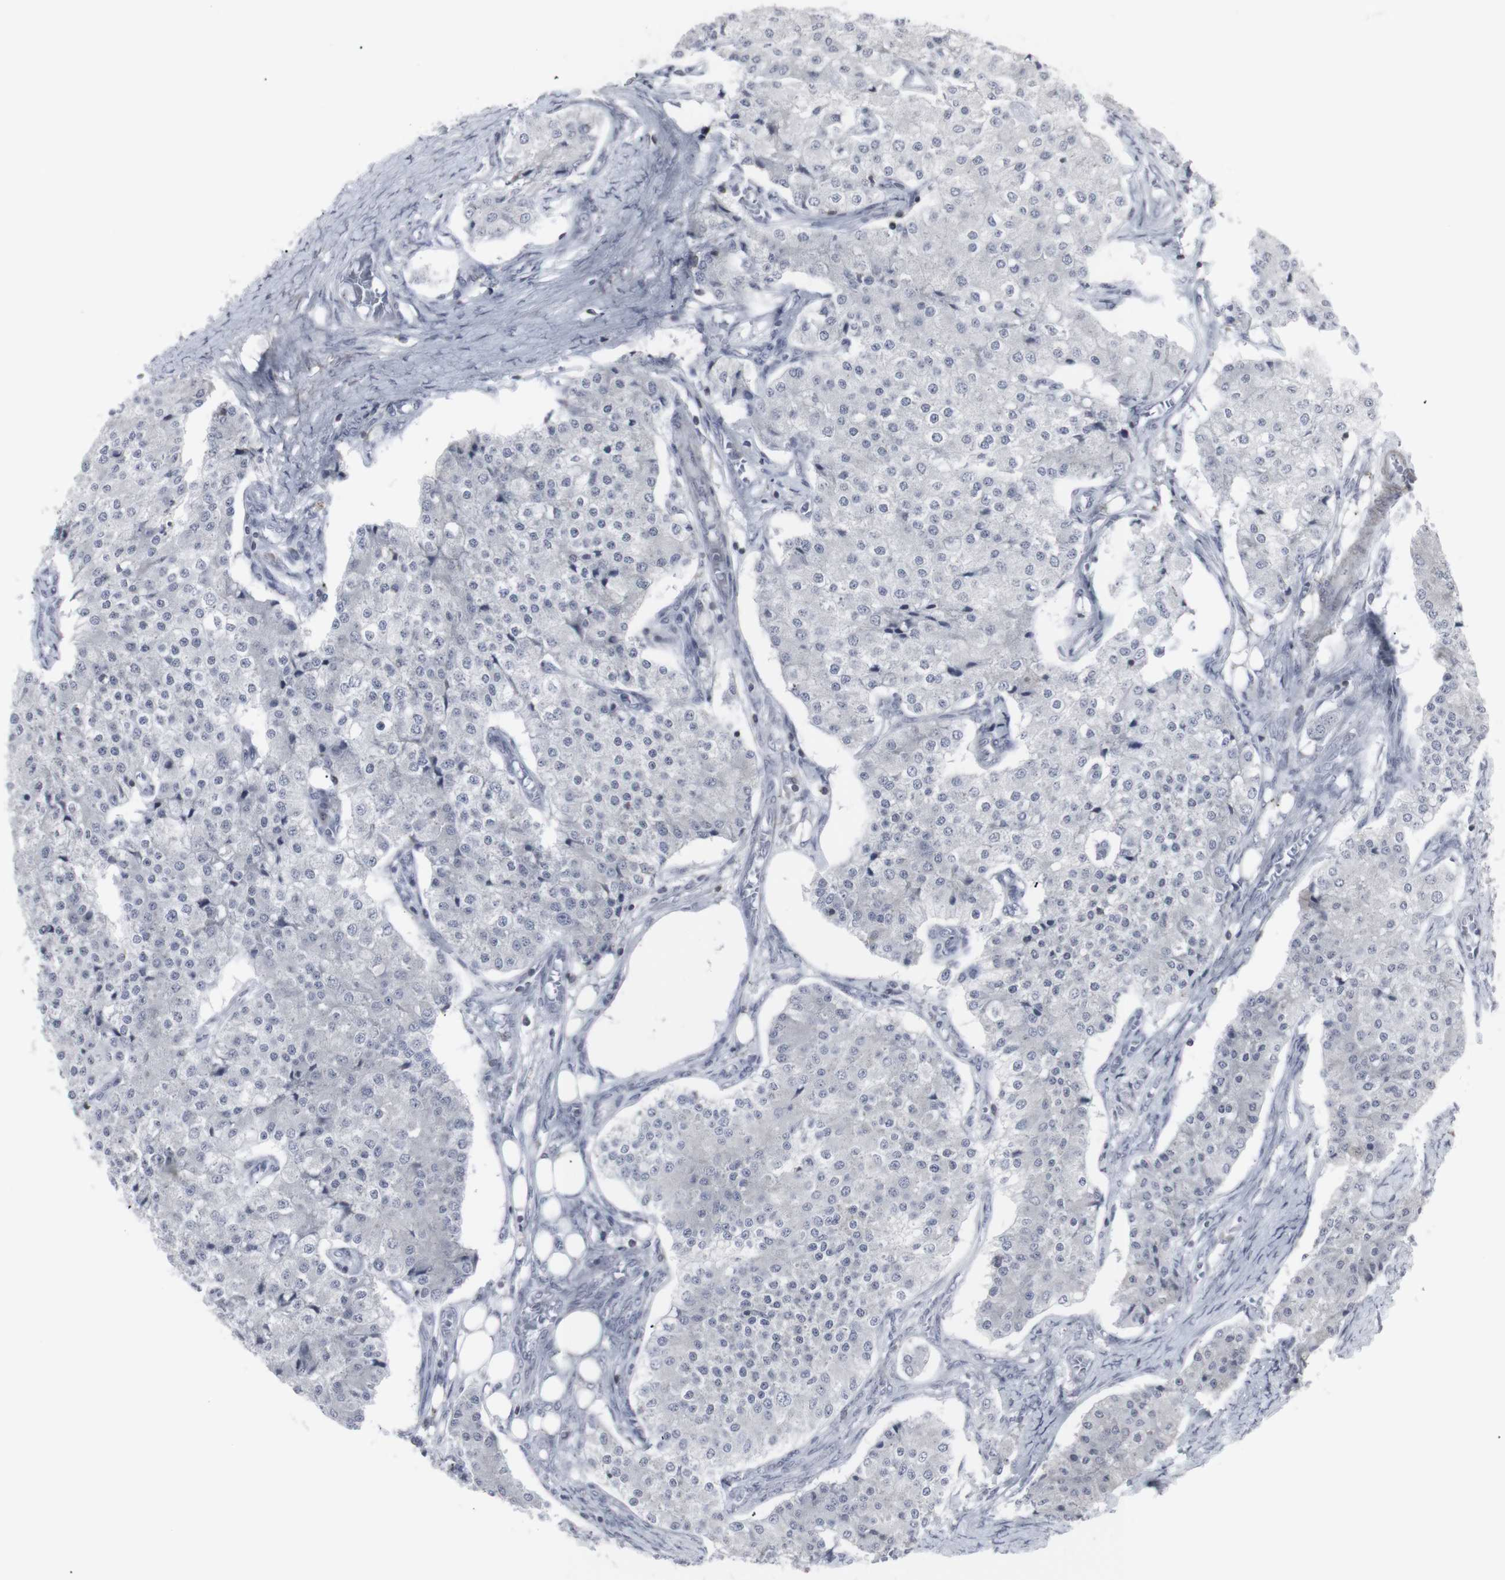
{"staining": {"intensity": "negative", "quantity": "none", "location": "none"}, "tissue": "carcinoid", "cell_type": "Tumor cells", "image_type": "cancer", "snomed": [{"axis": "morphology", "description": "Carcinoid, malignant, NOS"}, {"axis": "topography", "description": "Colon"}], "caption": "This is a micrograph of IHC staining of malignant carcinoid, which shows no expression in tumor cells.", "gene": "APOBEC2", "patient": {"sex": "female", "age": 52}}